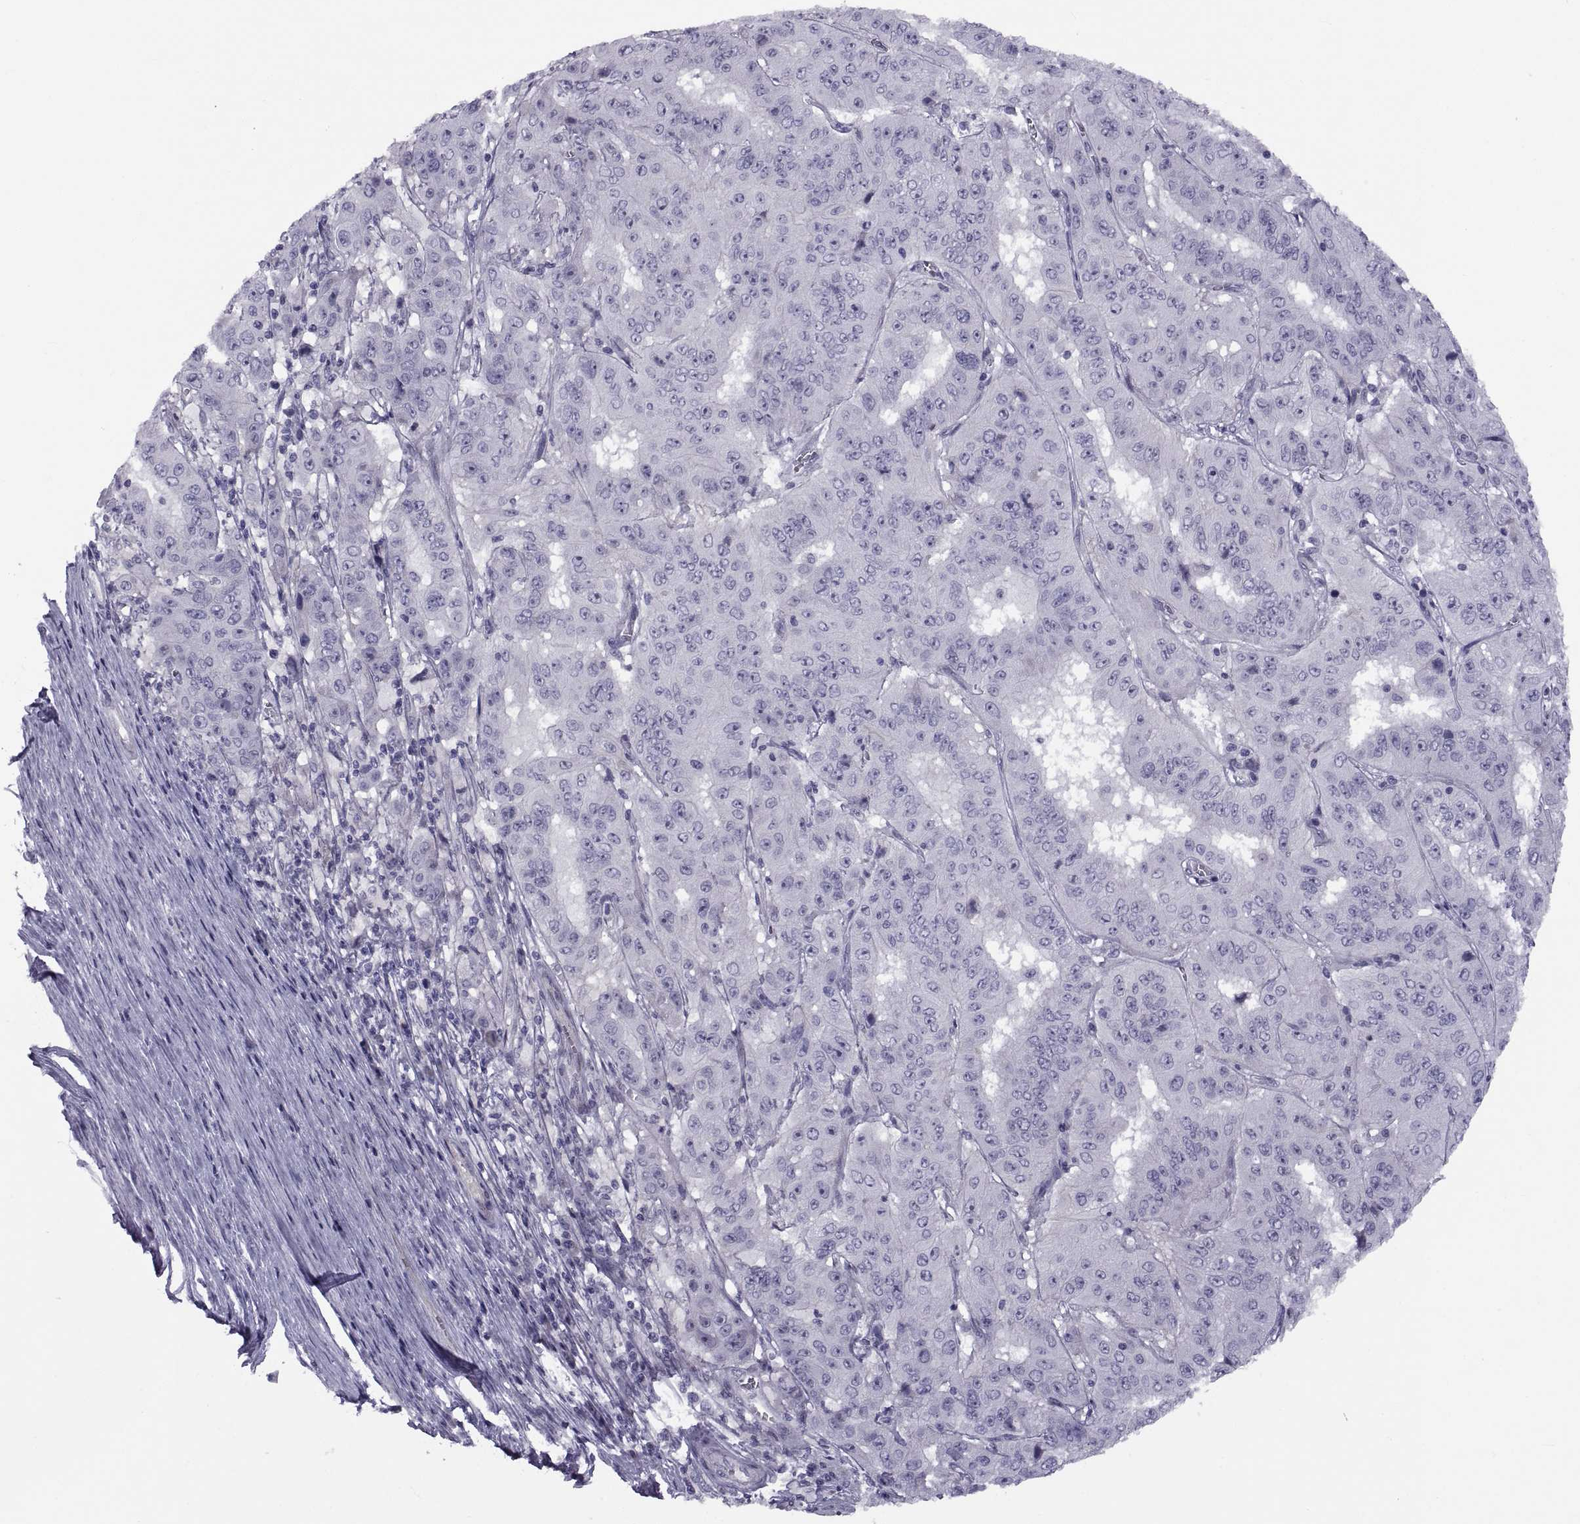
{"staining": {"intensity": "negative", "quantity": "none", "location": "none"}, "tissue": "pancreatic cancer", "cell_type": "Tumor cells", "image_type": "cancer", "snomed": [{"axis": "morphology", "description": "Adenocarcinoma, NOS"}, {"axis": "topography", "description": "Pancreas"}], "caption": "Micrograph shows no significant protein staining in tumor cells of adenocarcinoma (pancreatic). (IHC, brightfield microscopy, high magnification).", "gene": "TMEM158", "patient": {"sex": "male", "age": 63}}